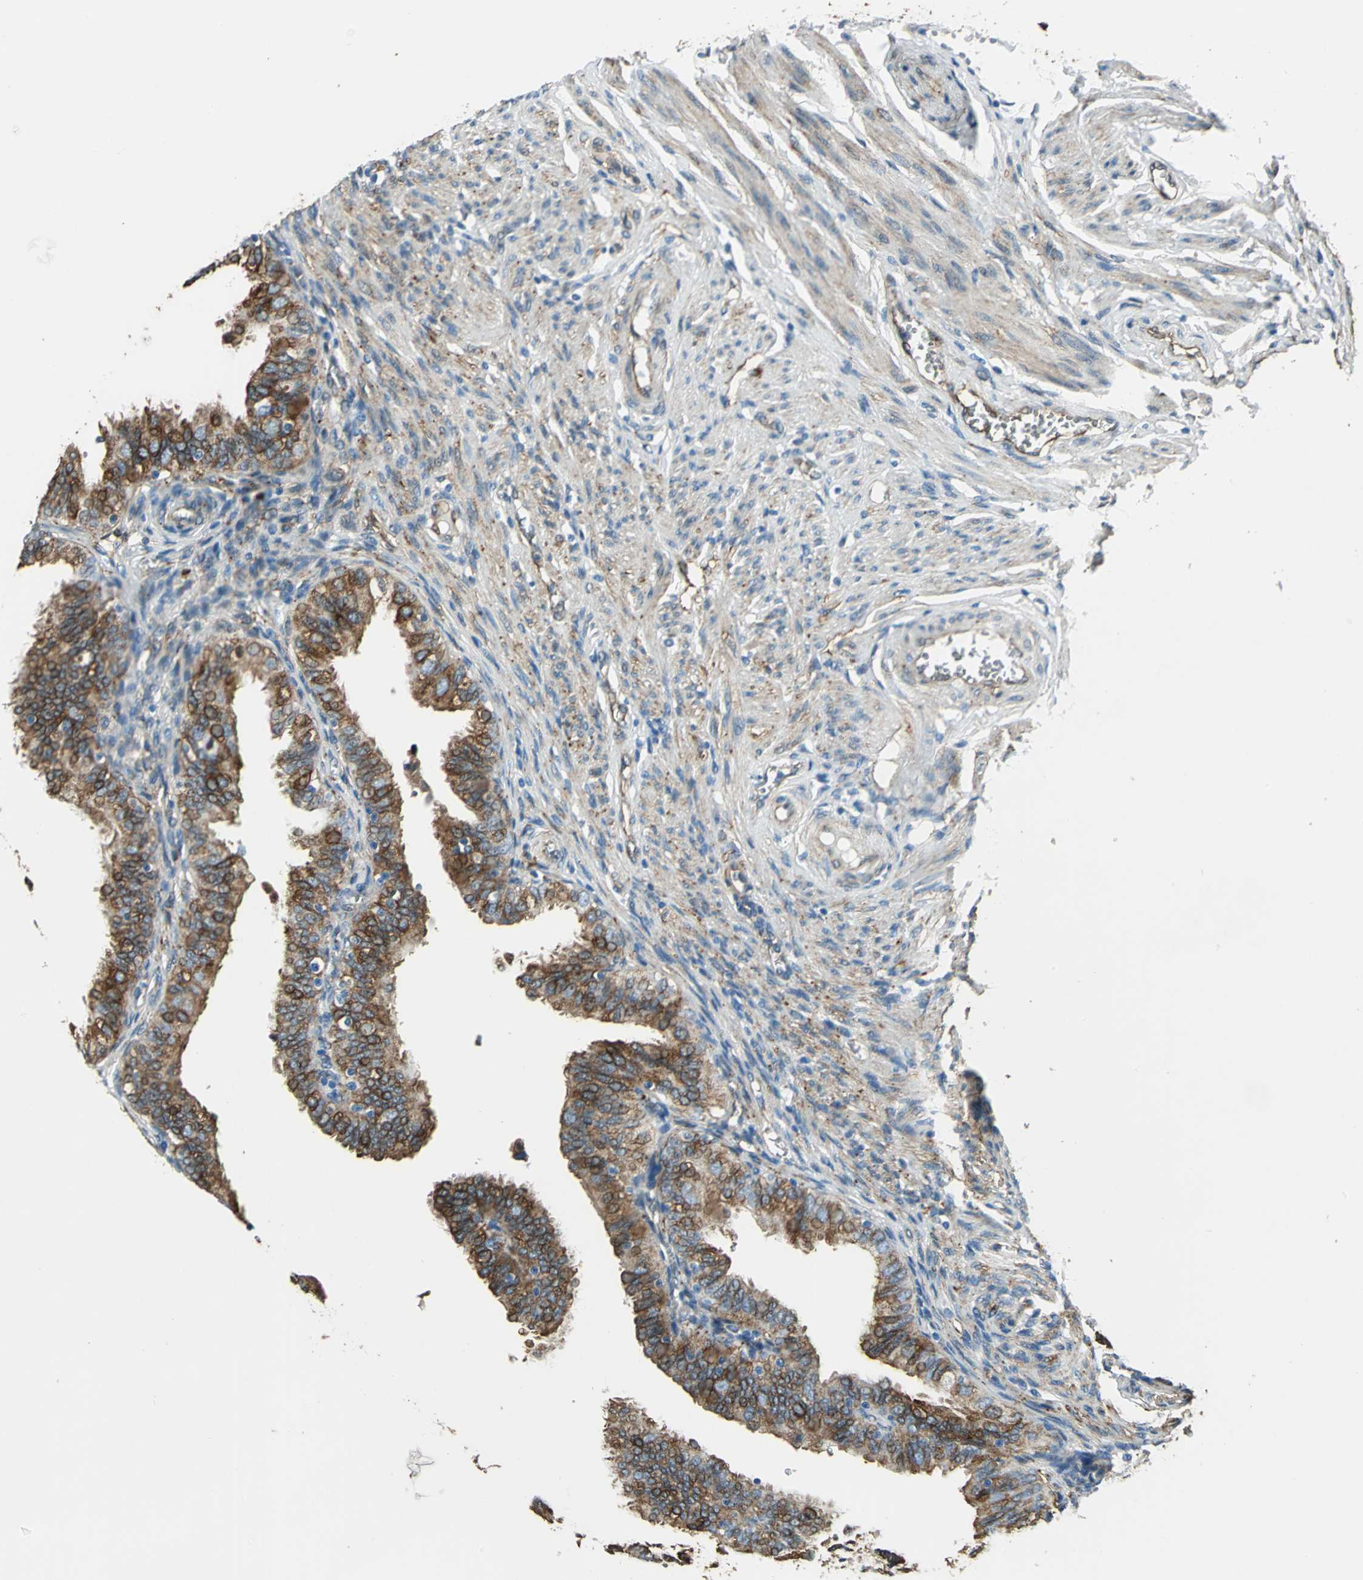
{"staining": {"intensity": "strong", "quantity": ">75%", "location": "cytoplasmic/membranous"}, "tissue": "fallopian tube", "cell_type": "Glandular cells", "image_type": "normal", "snomed": [{"axis": "morphology", "description": "Normal tissue, NOS"}, {"axis": "topography", "description": "Fallopian tube"}], "caption": "A brown stain labels strong cytoplasmic/membranous staining of a protein in glandular cells of benign fallopian tube. The staining is performed using DAB brown chromogen to label protein expression. The nuclei are counter-stained blue using hematoxylin.", "gene": "HSPB1", "patient": {"sex": "female", "age": 46}}